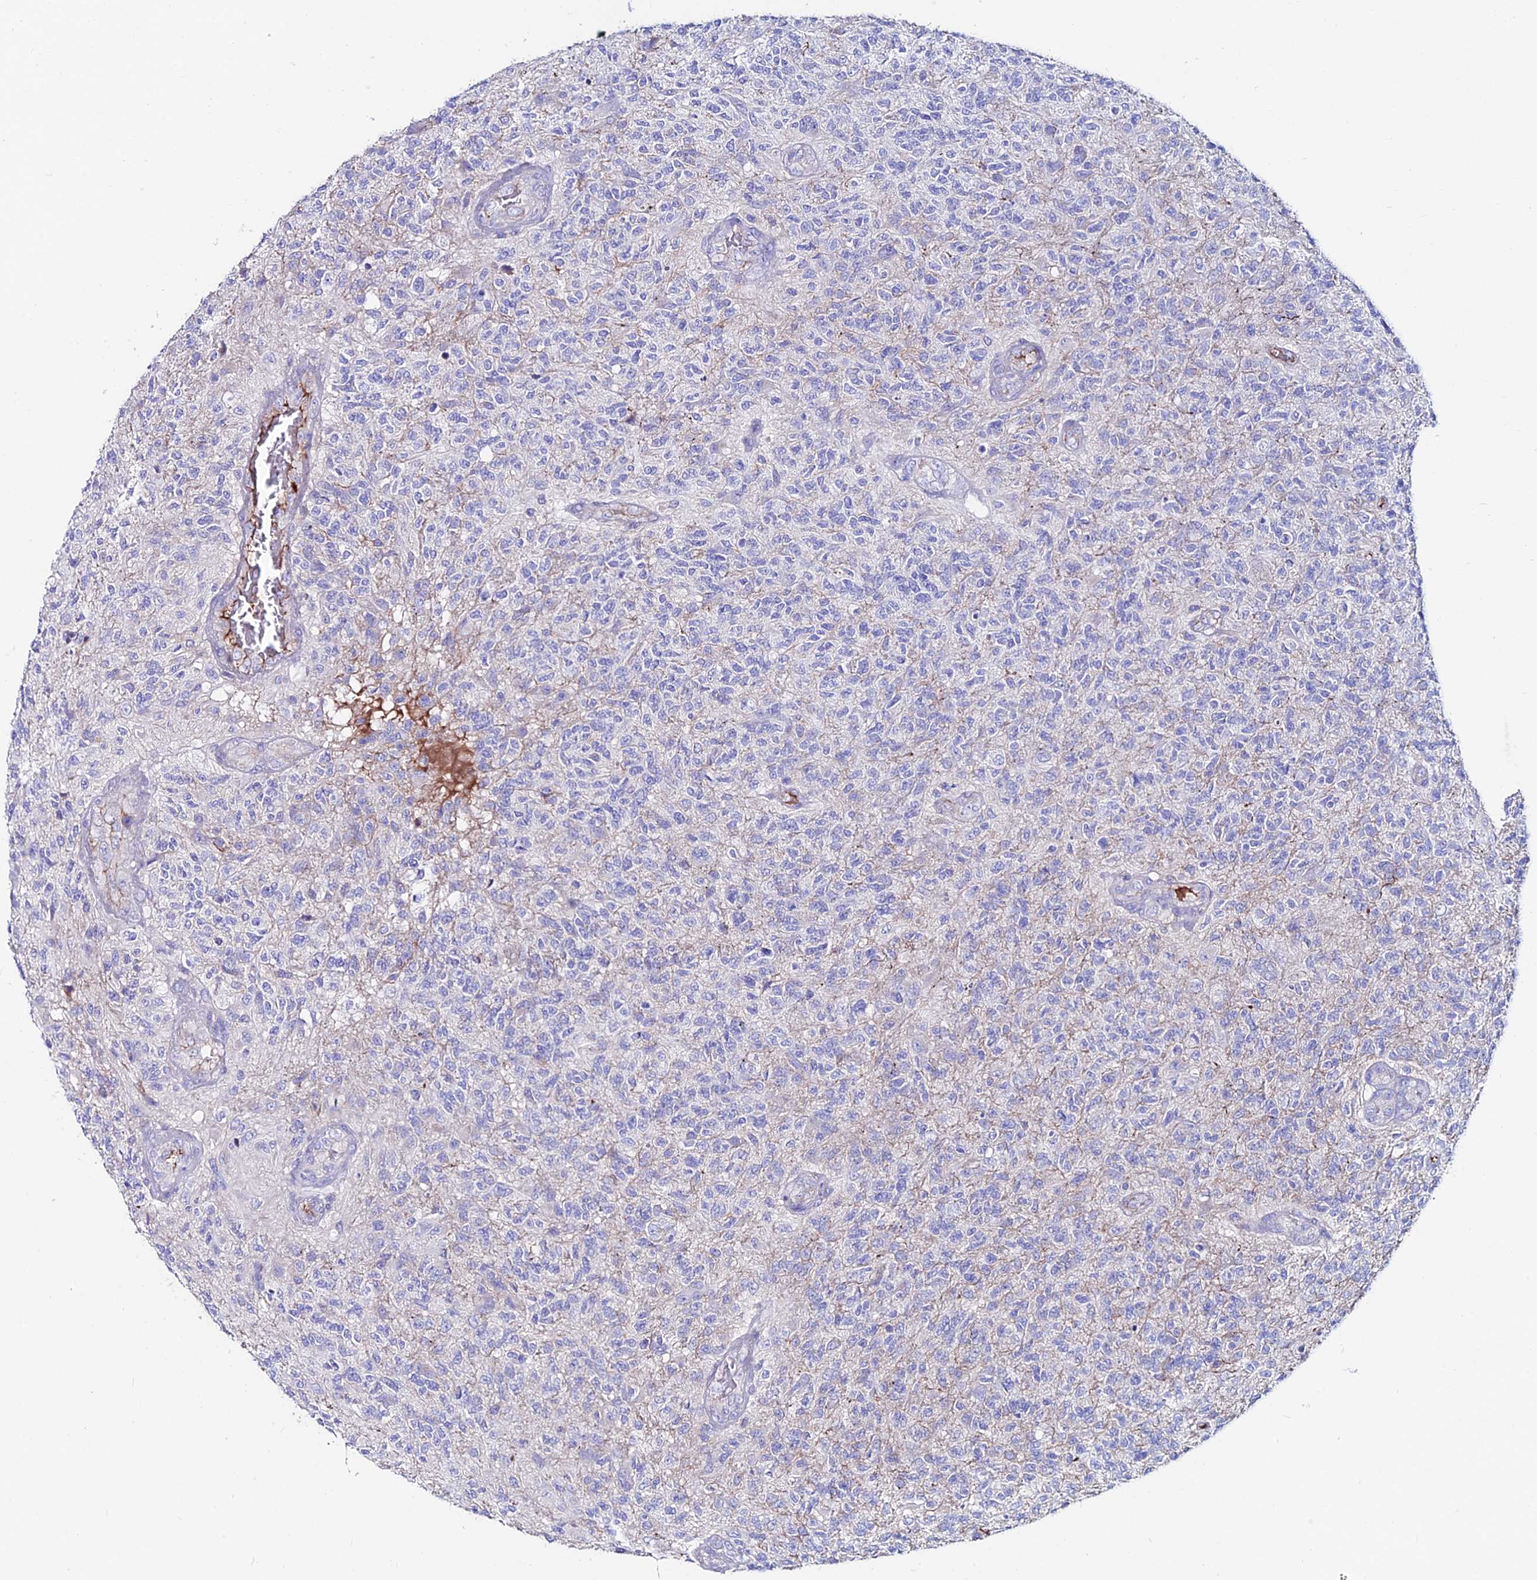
{"staining": {"intensity": "negative", "quantity": "none", "location": "none"}, "tissue": "glioma", "cell_type": "Tumor cells", "image_type": "cancer", "snomed": [{"axis": "morphology", "description": "Glioma, malignant, High grade"}, {"axis": "topography", "description": "Brain"}], "caption": "The image demonstrates no significant positivity in tumor cells of glioma.", "gene": "SLC25A16", "patient": {"sex": "male", "age": 56}}